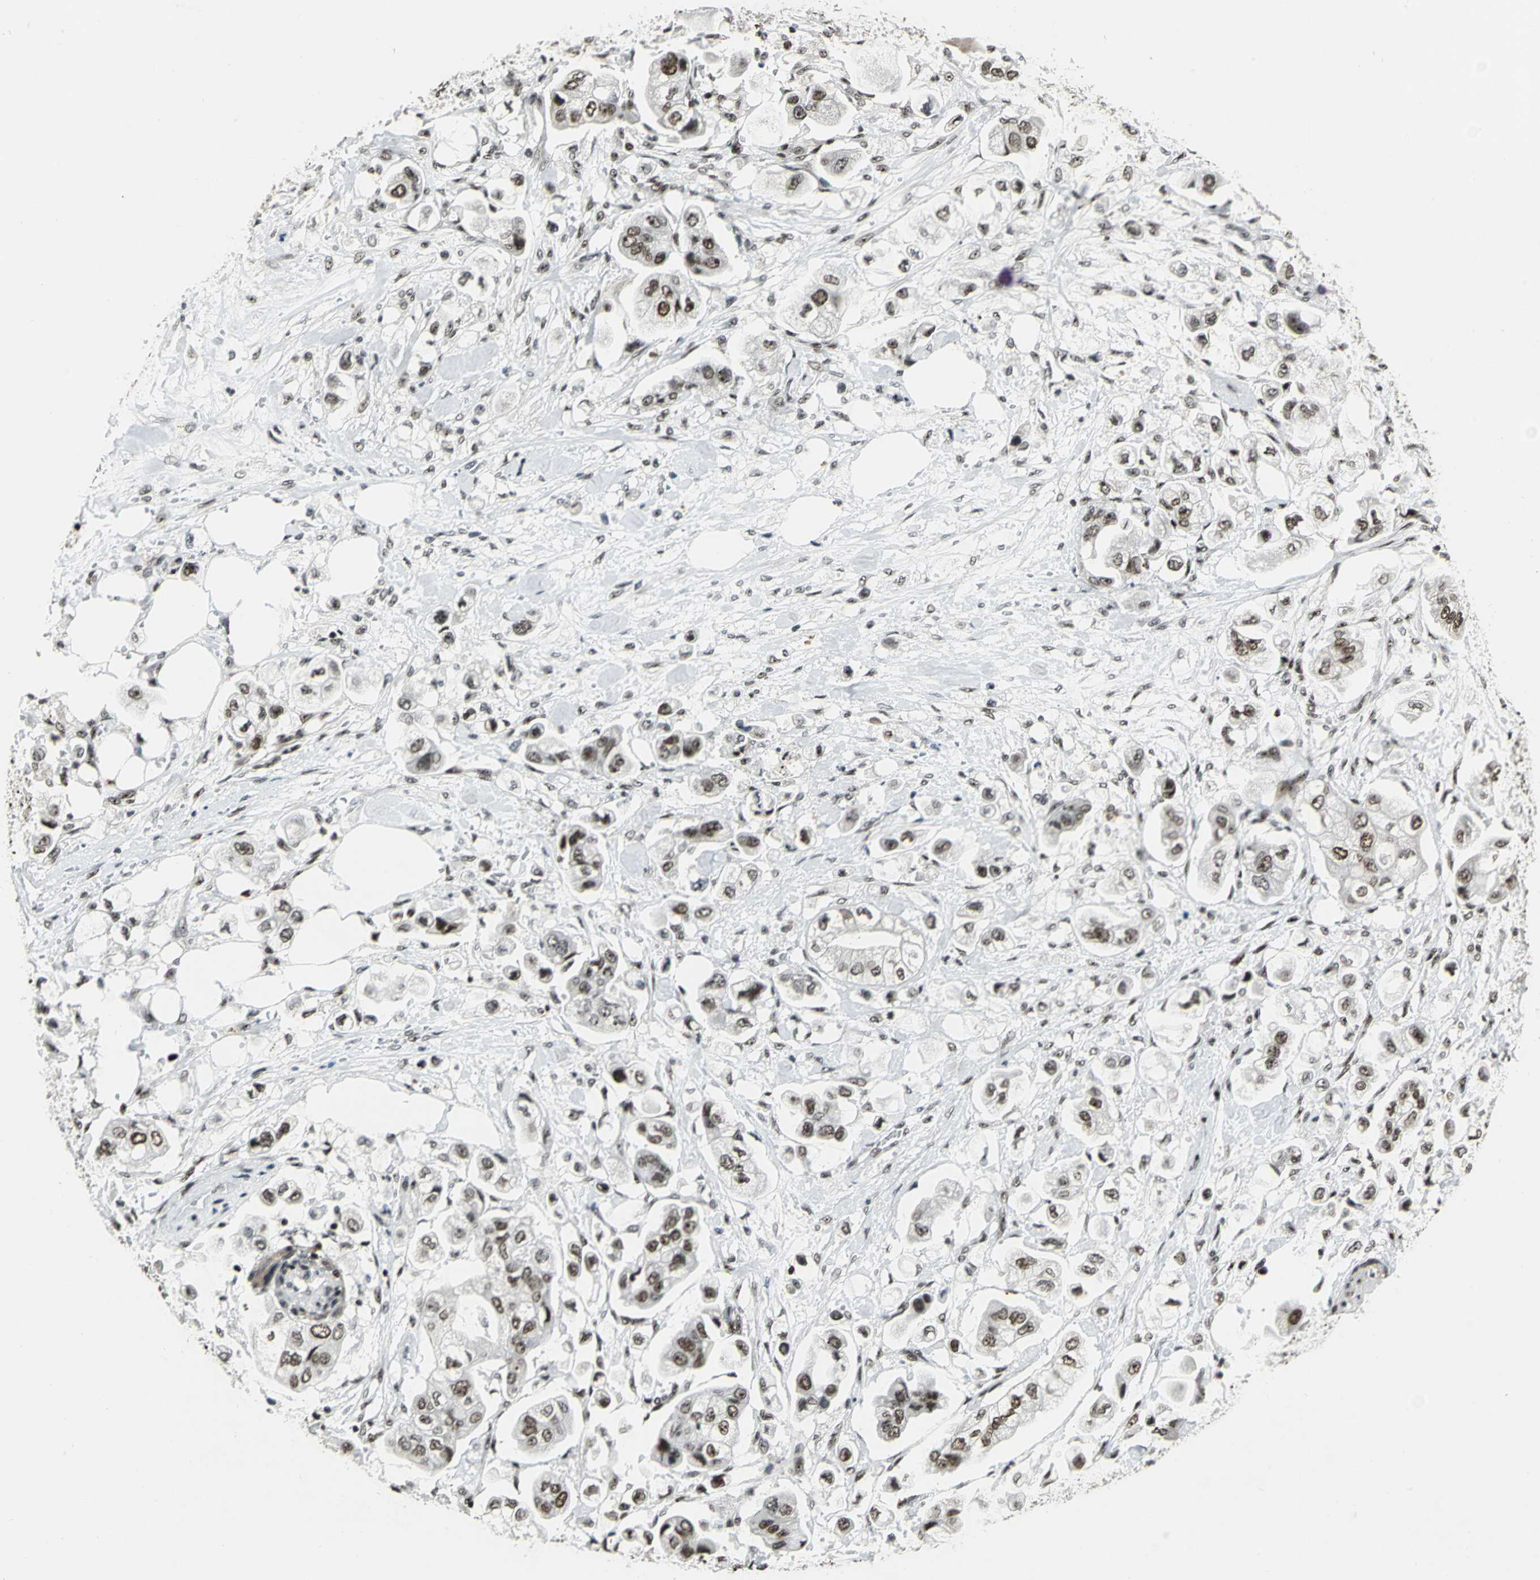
{"staining": {"intensity": "moderate", "quantity": "25%-75%", "location": "nuclear"}, "tissue": "stomach cancer", "cell_type": "Tumor cells", "image_type": "cancer", "snomed": [{"axis": "morphology", "description": "Adenocarcinoma, NOS"}, {"axis": "topography", "description": "Stomach"}], "caption": "A photomicrograph of human stomach cancer stained for a protein exhibits moderate nuclear brown staining in tumor cells.", "gene": "UBTF", "patient": {"sex": "male", "age": 62}}